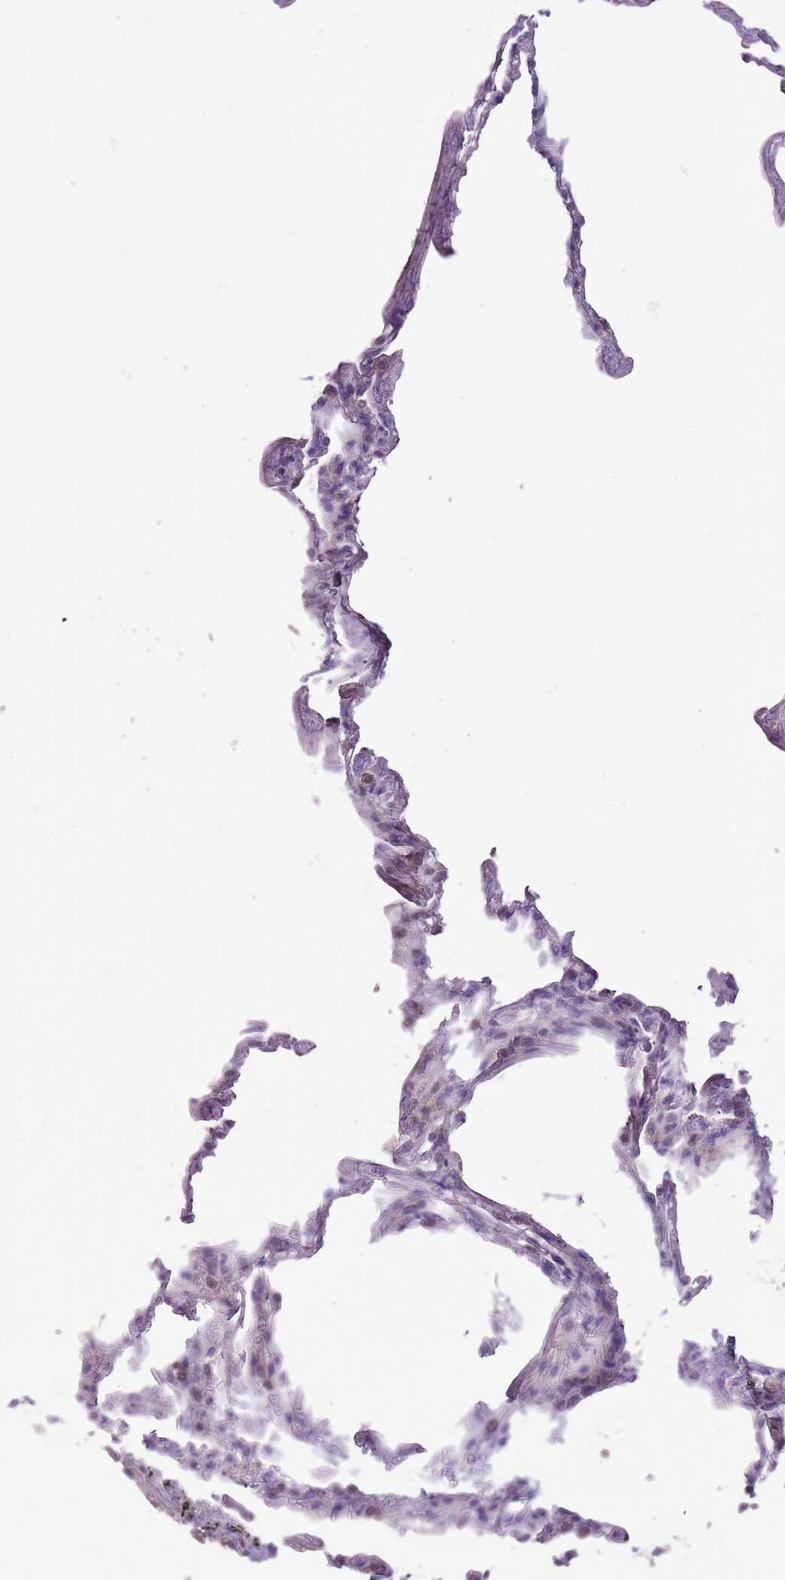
{"staining": {"intensity": "negative", "quantity": "none", "location": "none"}, "tissue": "adipose tissue", "cell_type": "Adipocytes", "image_type": "normal", "snomed": [{"axis": "morphology", "description": "Normal tissue, NOS"}, {"axis": "topography", "description": "Lymph node"}, {"axis": "topography", "description": "Bronchus"}], "caption": "A photomicrograph of human adipose tissue is negative for staining in adipocytes. The staining was performed using DAB to visualize the protein expression in brown, while the nuclei were stained in blue with hematoxylin (Magnification: 20x).", "gene": "GMNN", "patient": {"sex": "male", "age": 63}}